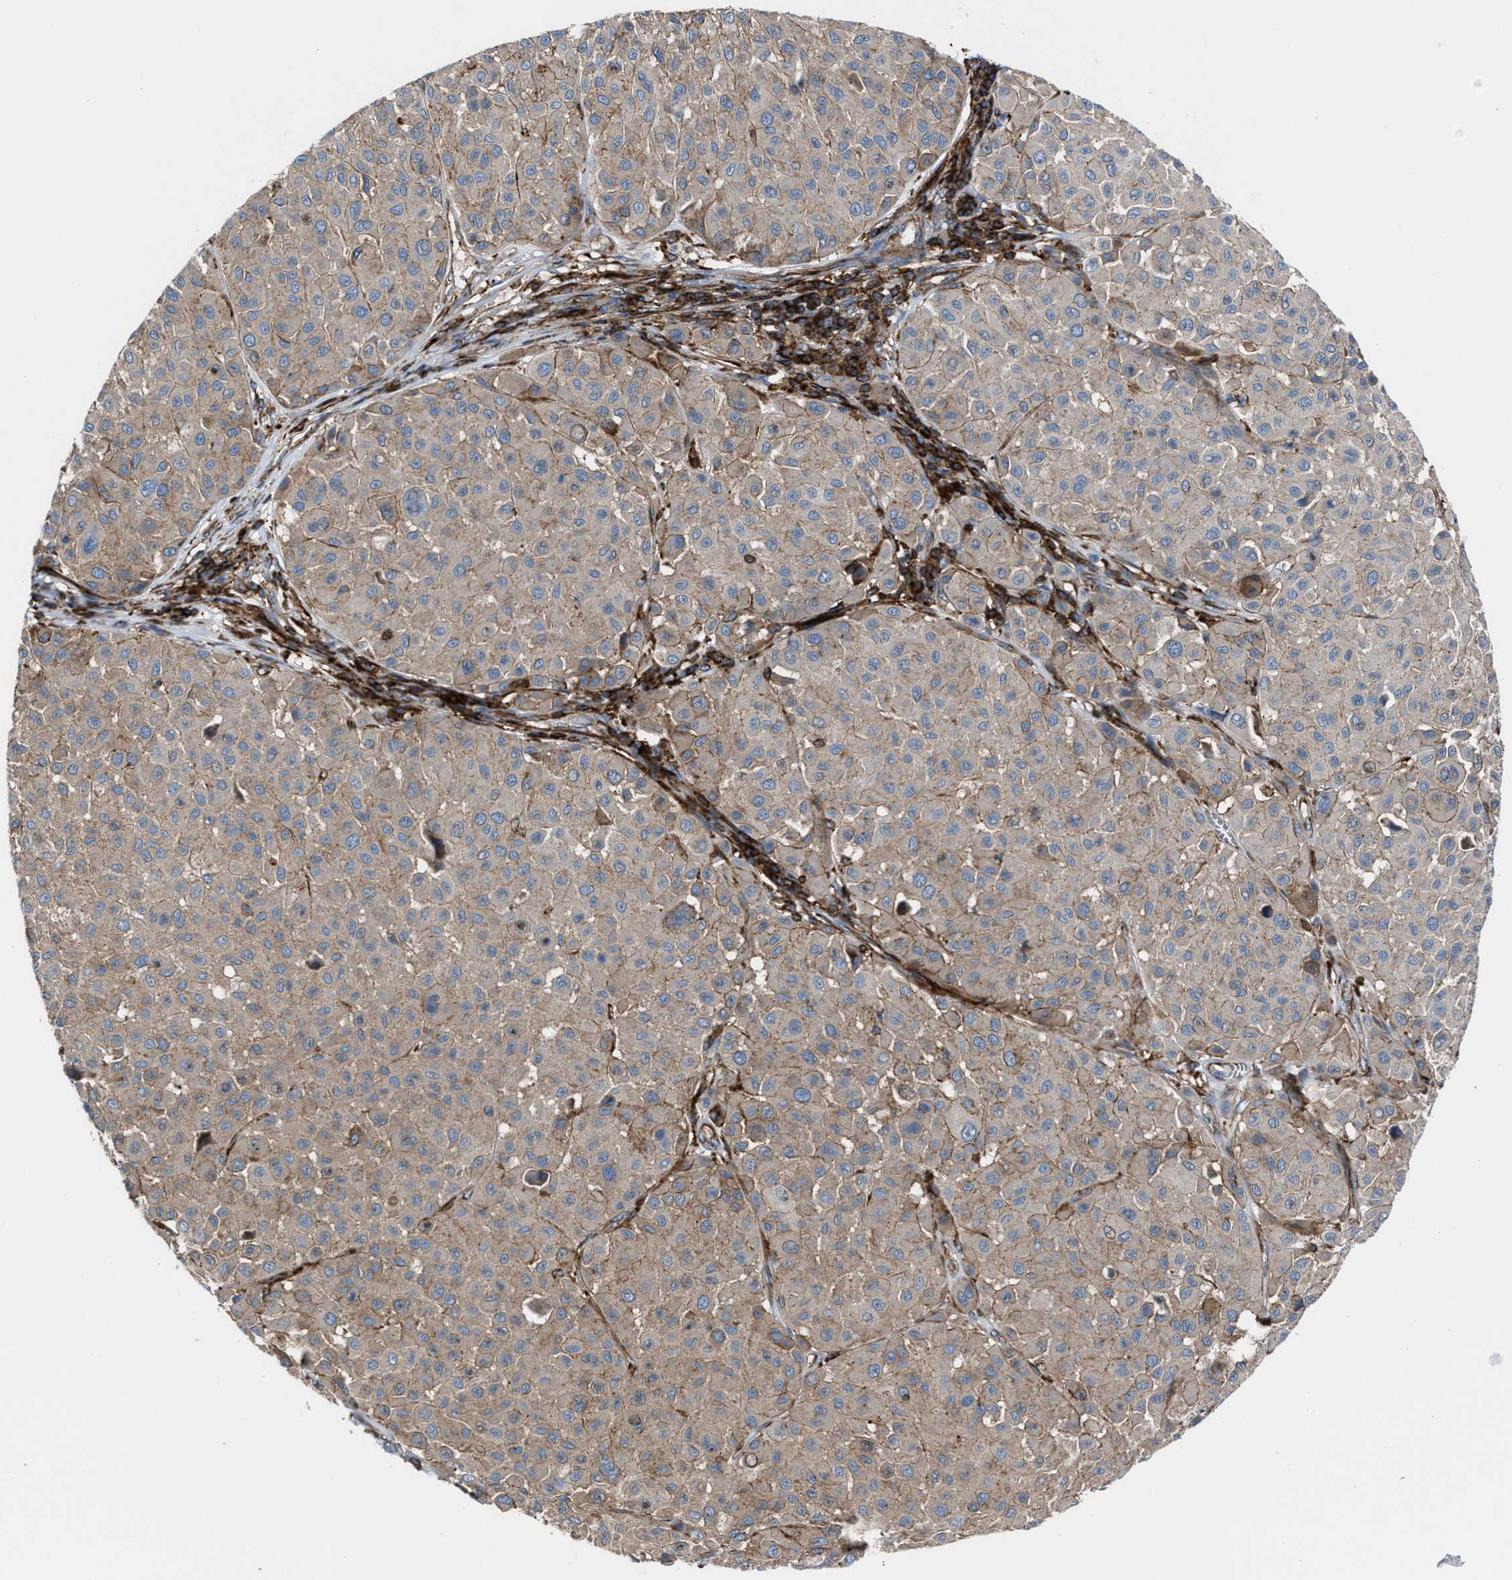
{"staining": {"intensity": "moderate", "quantity": ">75%", "location": "cytoplasmic/membranous"}, "tissue": "melanoma", "cell_type": "Tumor cells", "image_type": "cancer", "snomed": [{"axis": "morphology", "description": "Malignant melanoma, Metastatic site"}, {"axis": "topography", "description": "Soft tissue"}], "caption": "IHC photomicrograph of neoplastic tissue: melanoma stained using immunohistochemistry (IHC) shows medium levels of moderate protein expression localized specifically in the cytoplasmic/membranous of tumor cells, appearing as a cytoplasmic/membranous brown color.", "gene": "AGPAT2", "patient": {"sex": "male", "age": 41}}